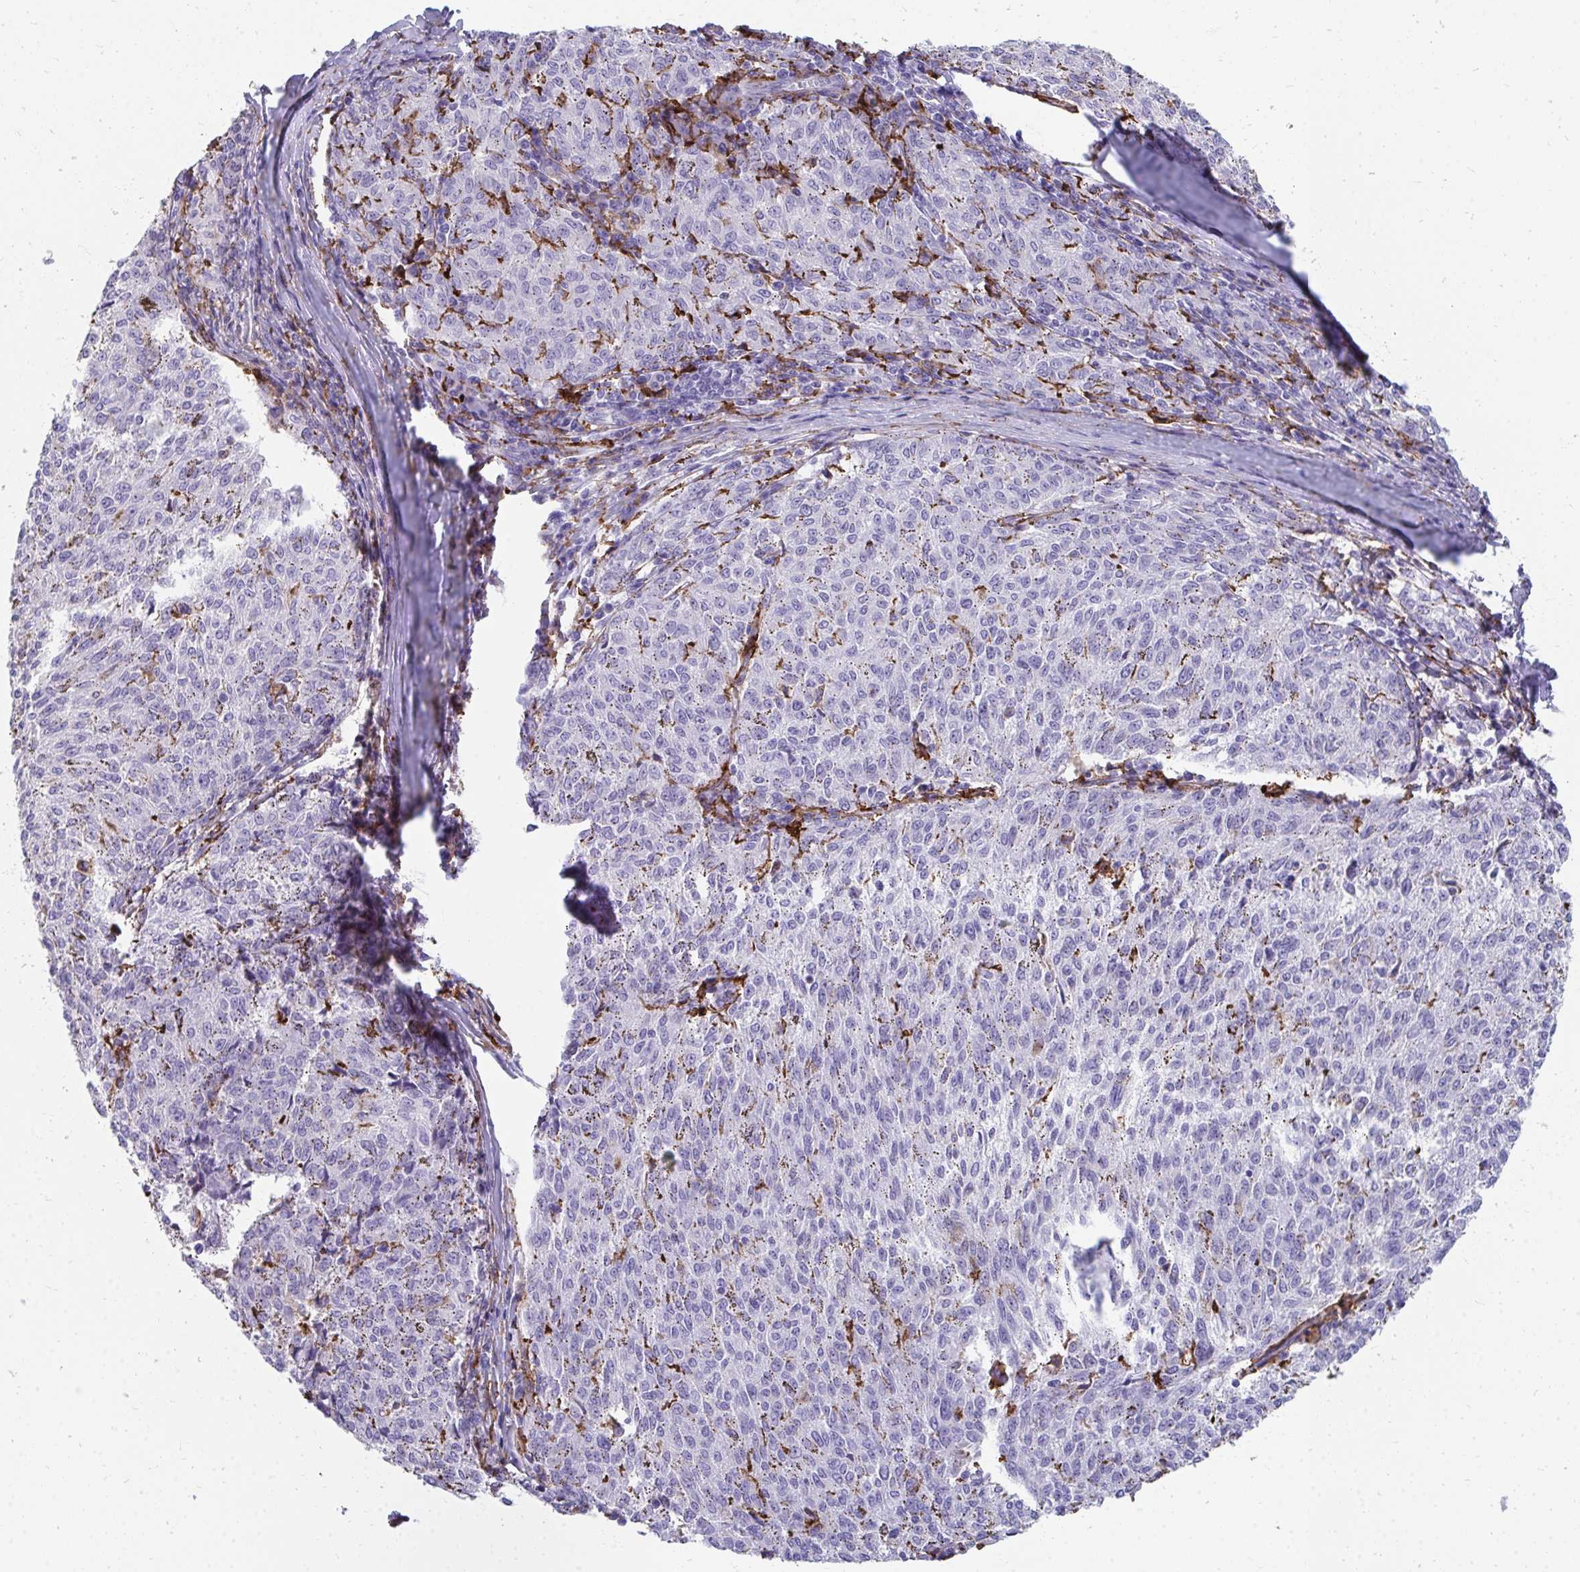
{"staining": {"intensity": "negative", "quantity": "none", "location": "none"}, "tissue": "melanoma", "cell_type": "Tumor cells", "image_type": "cancer", "snomed": [{"axis": "morphology", "description": "Malignant melanoma, NOS"}, {"axis": "topography", "description": "Skin"}], "caption": "A high-resolution image shows IHC staining of malignant melanoma, which displays no significant positivity in tumor cells. (DAB immunohistochemistry with hematoxylin counter stain).", "gene": "CD163", "patient": {"sex": "female", "age": 72}}